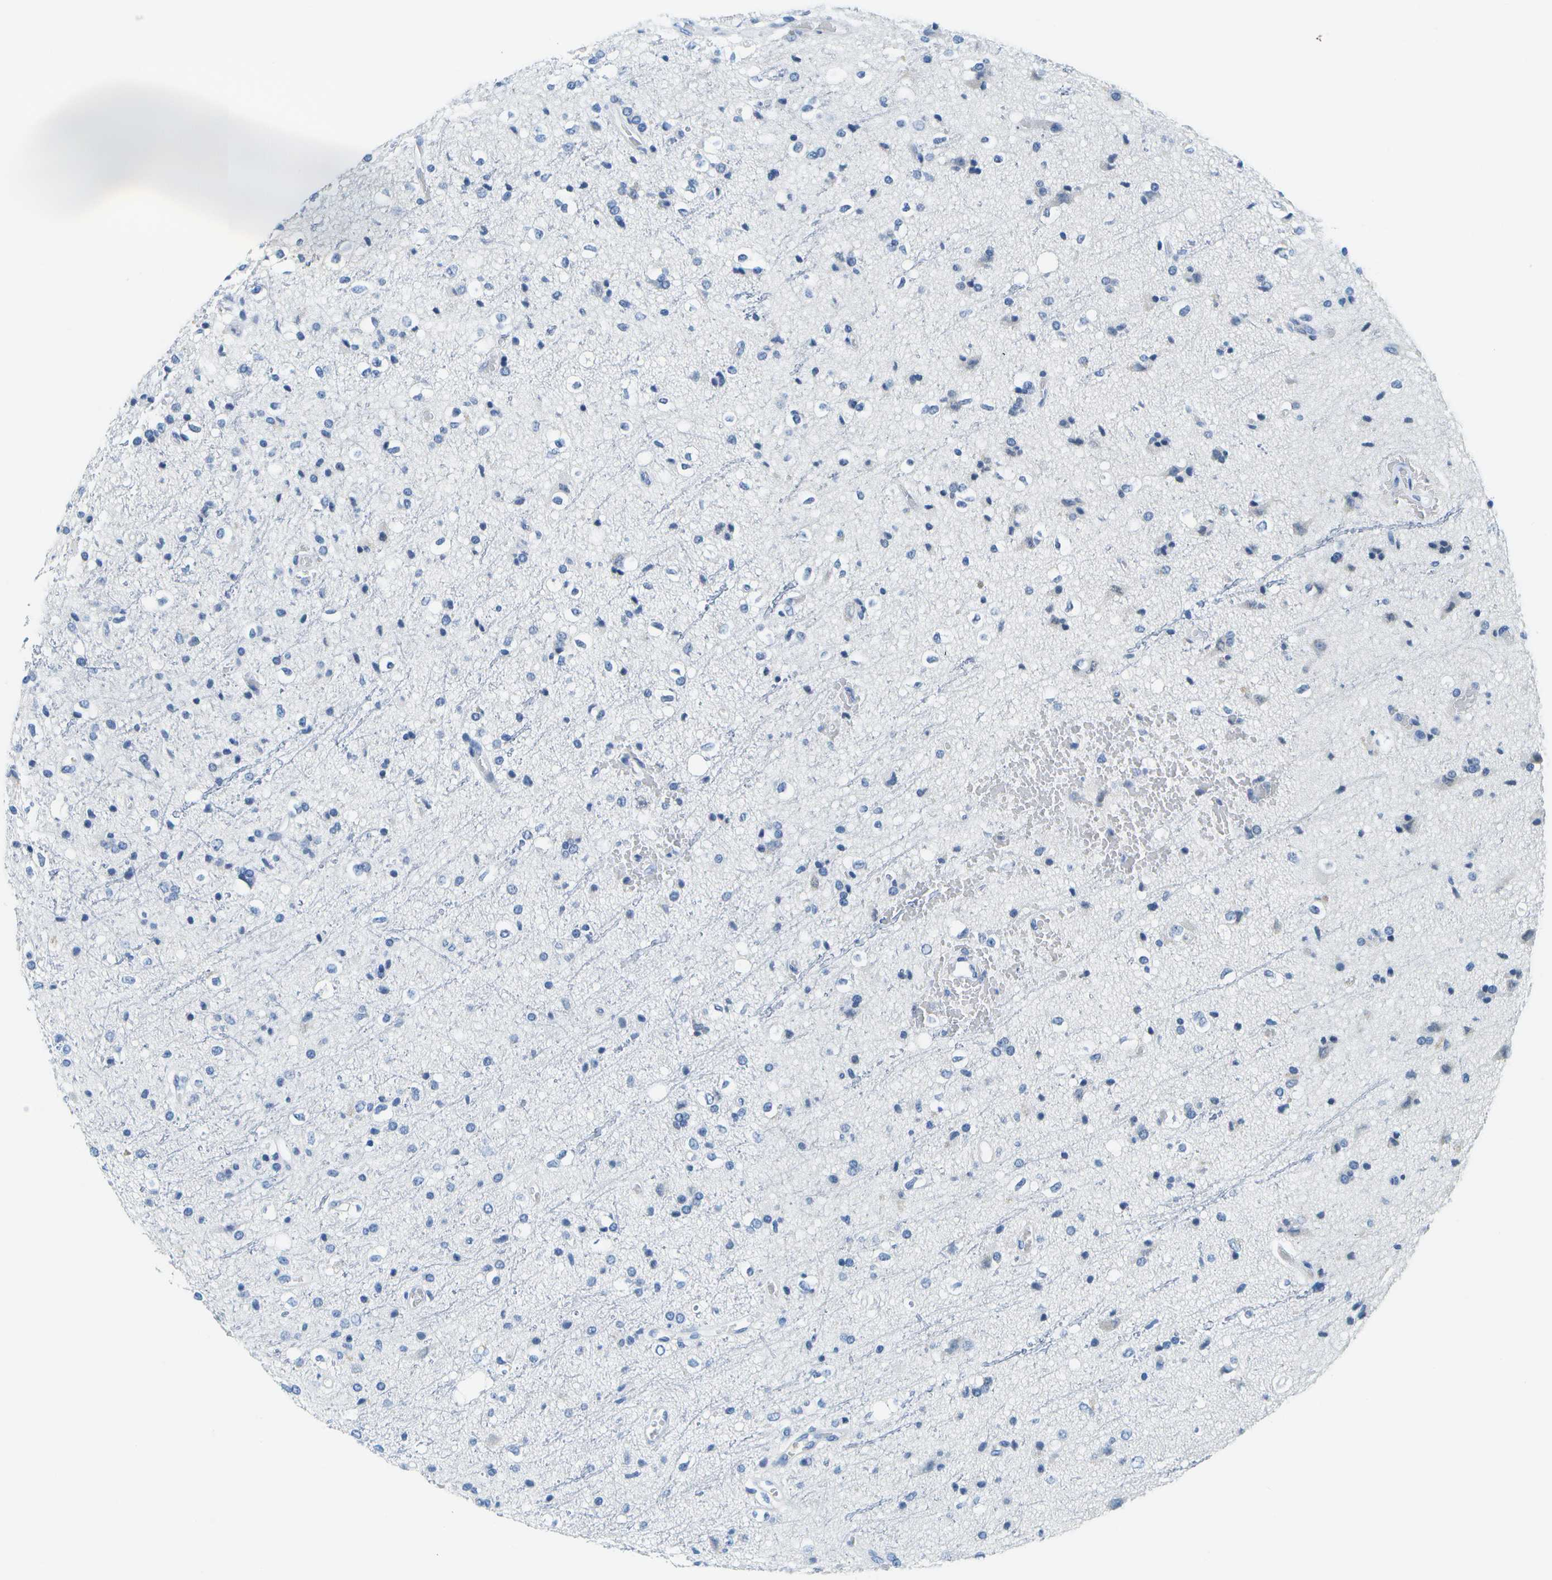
{"staining": {"intensity": "negative", "quantity": "none", "location": "none"}, "tissue": "glioma", "cell_type": "Tumor cells", "image_type": "cancer", "snomed": [{"axis": "morphology", "description": "Glioma, malignant, High grade"}, {"axis": "topography", "description": "Brain"}], "caption": "Immunohistochemistry image of neoplastic tissue: human malignant high-grade glioma stained with DAB (3,3'-diaminobenzidine) exhibits no significant protein staining in tumor cells.", "gene": "SERPINA1", "patient": {"sex": "male", "age": 47}}